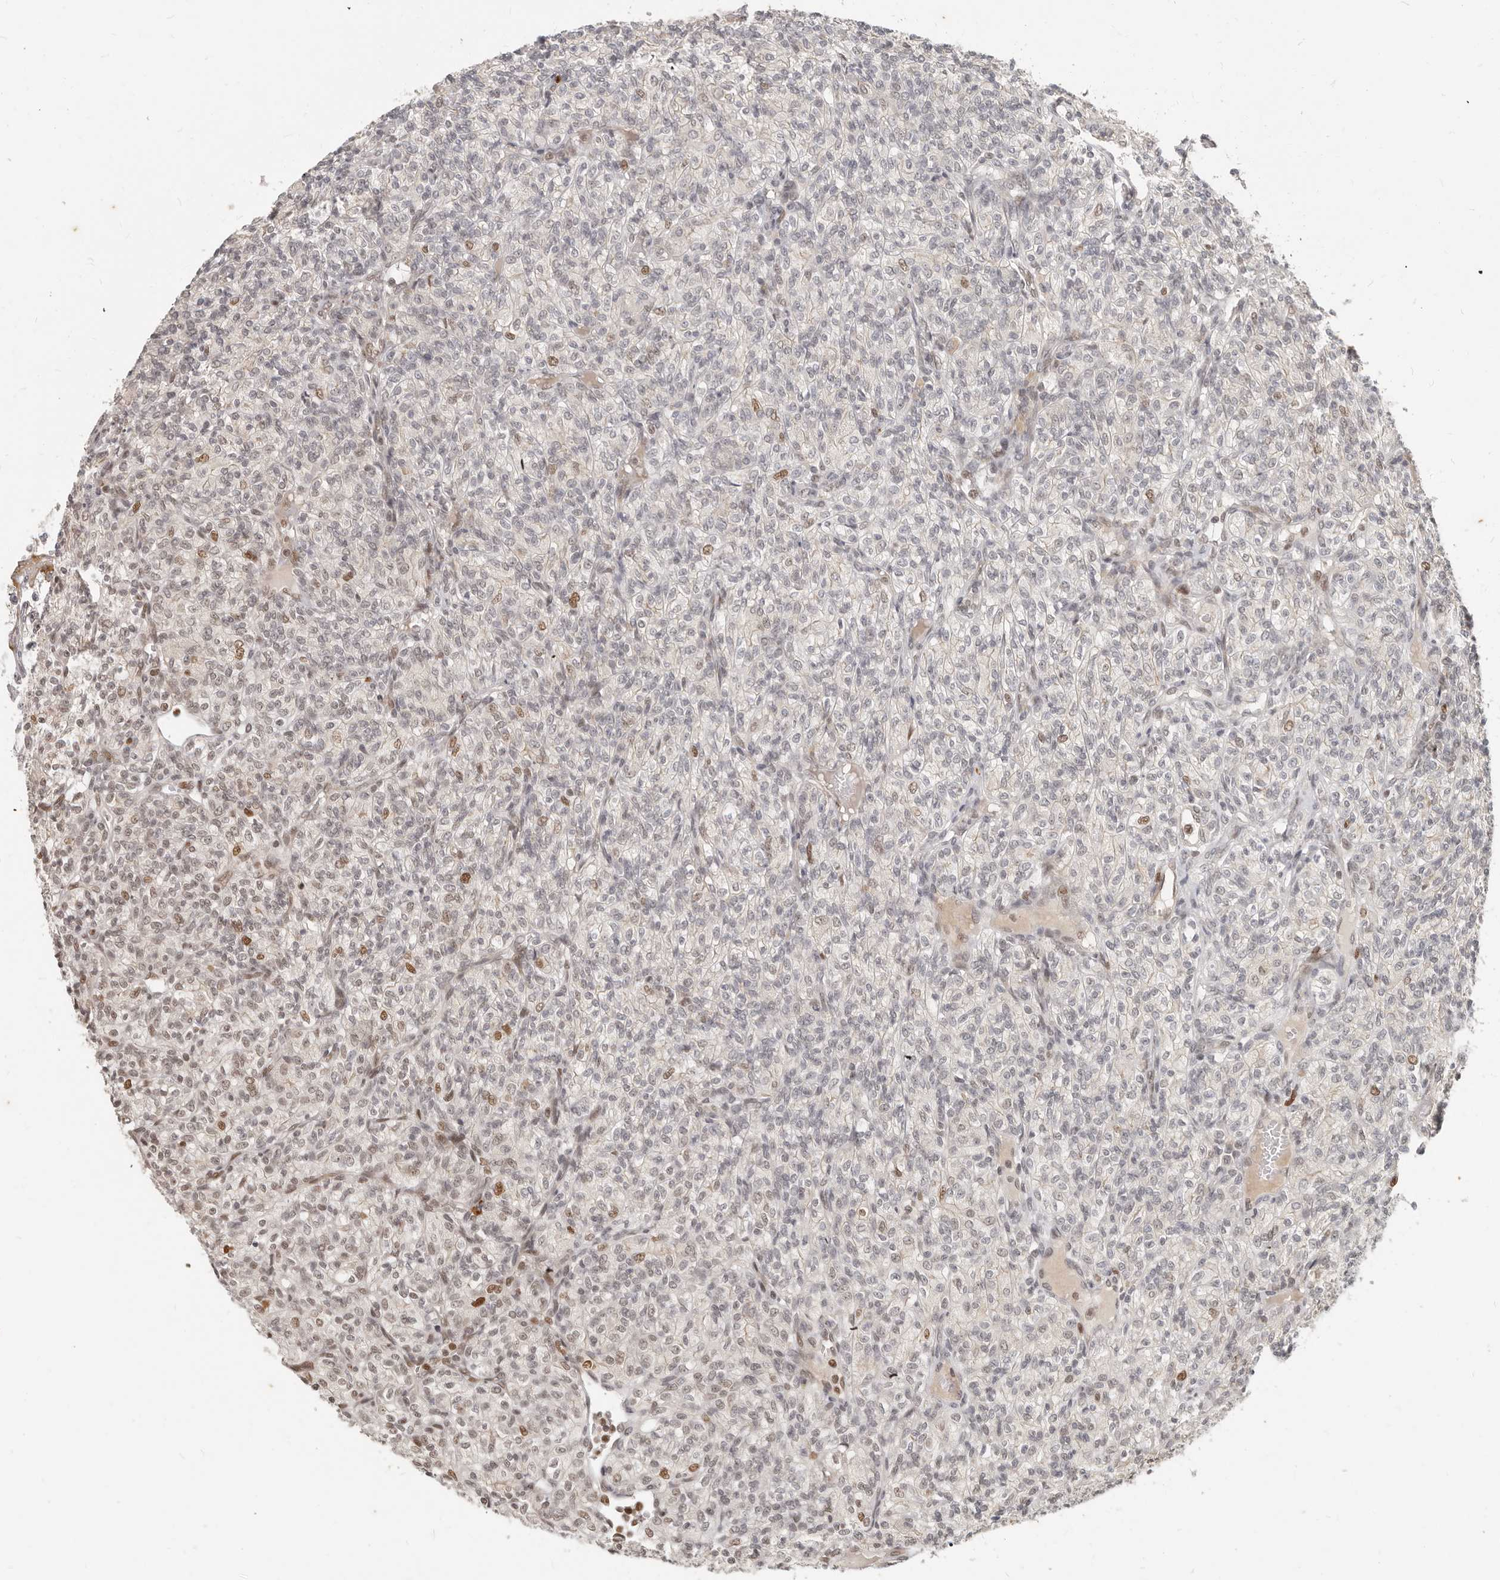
{"staining": {"intensity": "moderate", "quantity": "25%-75%", "location": "nuclear"}, "tissue": "renal cancer", "cell_type": "Tumor cells", "image_type": "cancer", "snomed": [{"axis": "morphology", "description": "Adenocarcinoma, NOS"}, {"axis": "topography", "description": "Kidney"}], "caption": "High-power microscopy captured an immunohistochemistry (IHC) photomicrograph of adenocarcinoma (renal), revealing moderate nuclear staining in approximately 25%-75% of tumor cells. Using DAB (brown) and hematoxylin (blue) stains, captured at high magnification using brightfield microscopy.", "gene": "RFC2", "patient": {"sex": "male", "age": 77}}